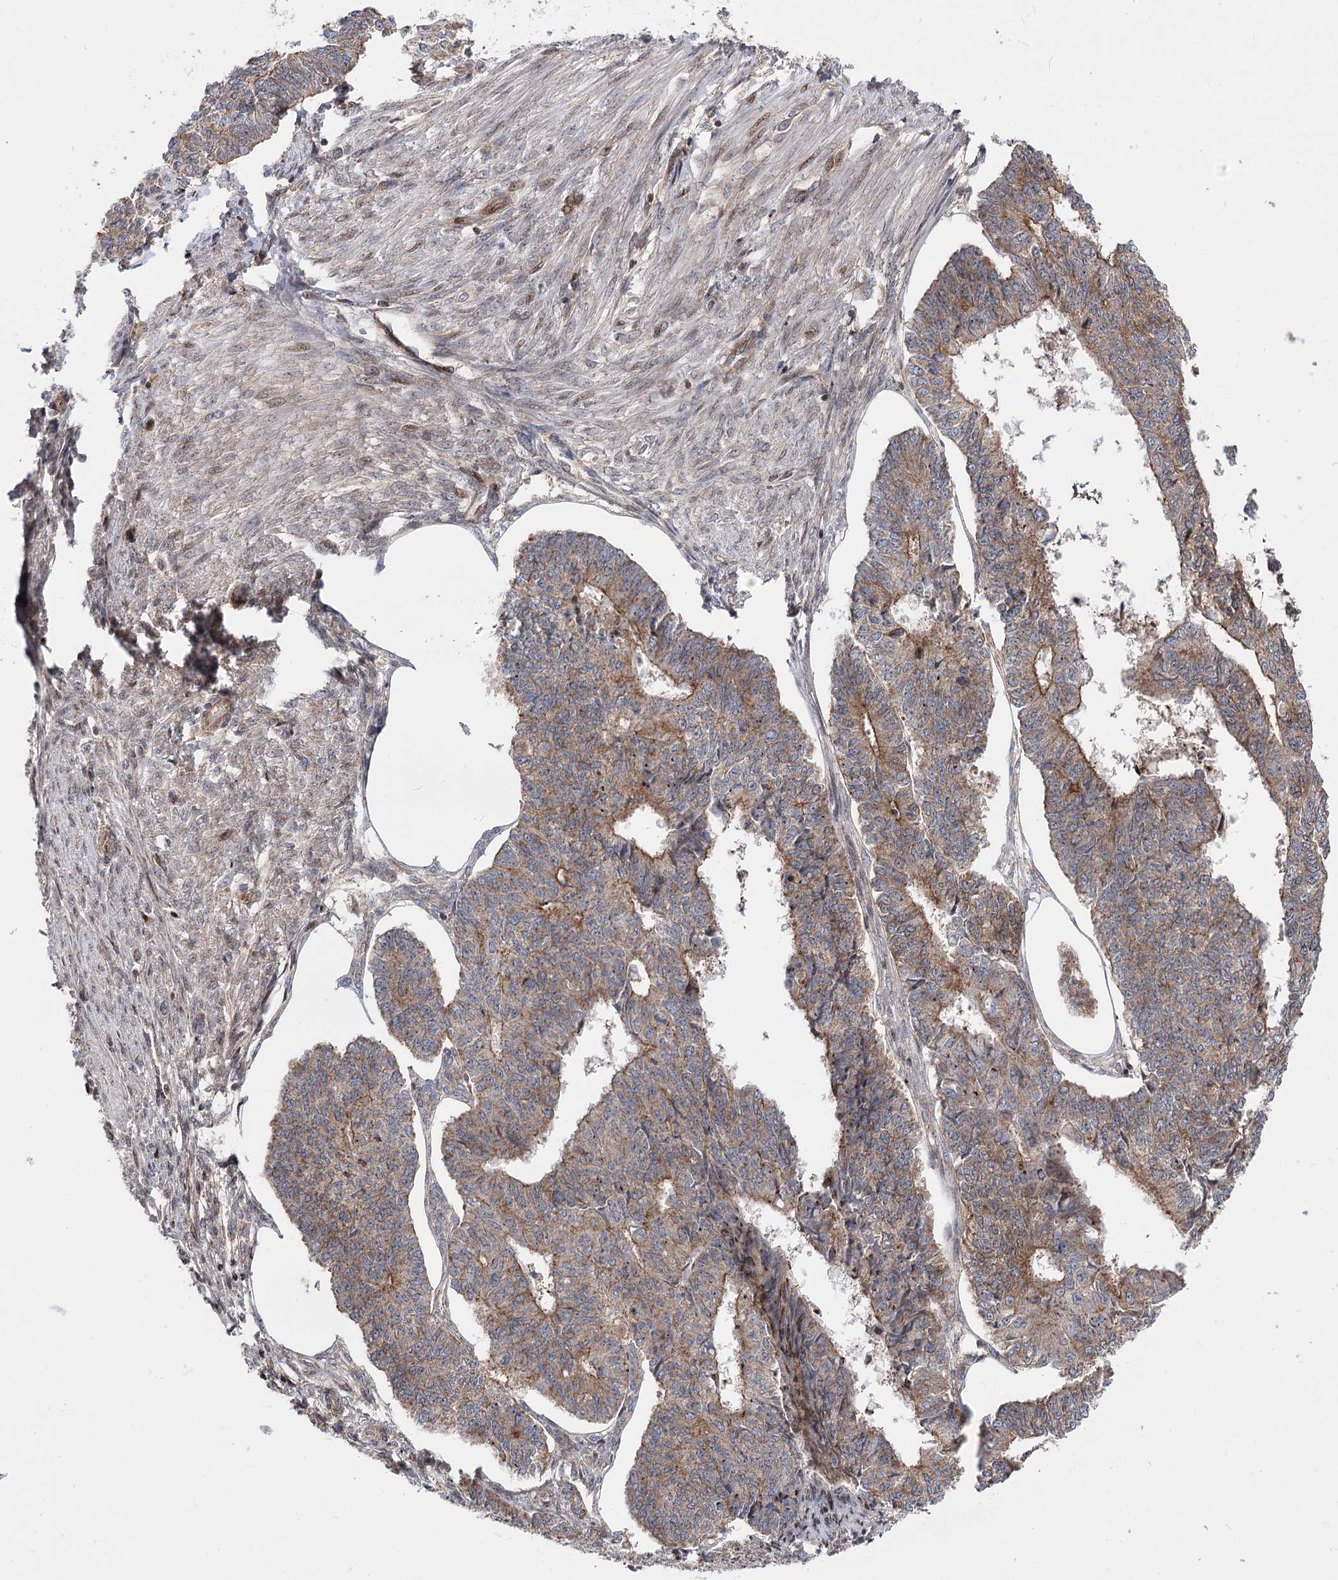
{"staining": {"intensity": "moderate", "quantity": ">75%", "location": "cytoplasmic/membranous"}, "tissue": "endometrial cancer", "cell_type": "Tumor cells", "image_type": "cancer", "snomed": [{"axis": "morphology", "description": "Adenocarcinoma, NOS"}, {"axis": "topography", "description": "Endometrium"}], "caption": "Immunohistochemical staining of endometrial adenocarcinoma demonstrates moderate cytoplasmic/membranous protein staining in approximately >75% of tumor cells.", "gene": "ZFYVE27", "patient": {"sex": "female", "age": 32}}